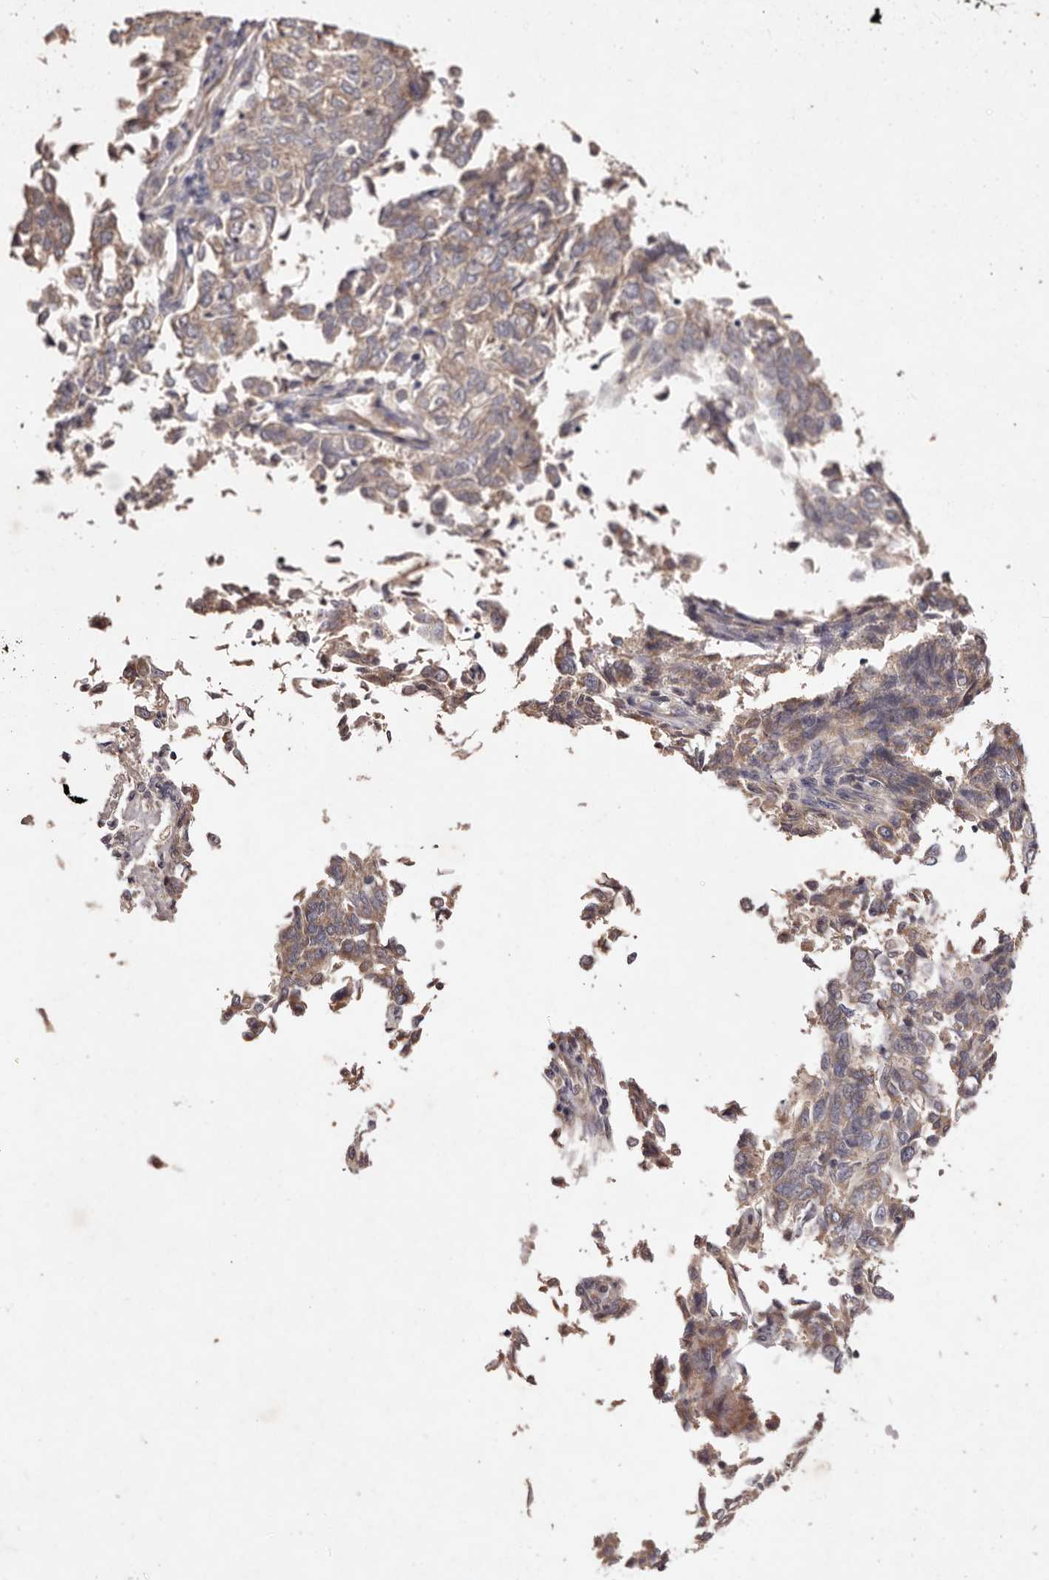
{"staining": {"intensity": "weak", "quantity": ">75%", "location": "cytoplasmic/membranous"}, "tissue": "endometrial cancer", "cell_type": "Tumor cells", "image_type": "cancer", "snomed": [{"axis": "morphology", "description": "Adenocarcinoma, NOS"}, {"axis": "topography", "description": "Endometrium"}], "caption": "Protein staining demonstrates weak cytoplasmic/membranous expression in about >75% of tumor cells in endometrial cancer. The staining was performed using DAB (3,3'-diaminobenzidine) to visualize the protein expression in brown, while the nuclei were stained in blue with hematoxylin (Magnification: 20x).", "gene": "TSC2", "patient": {"sex": "female", "age": 80}}